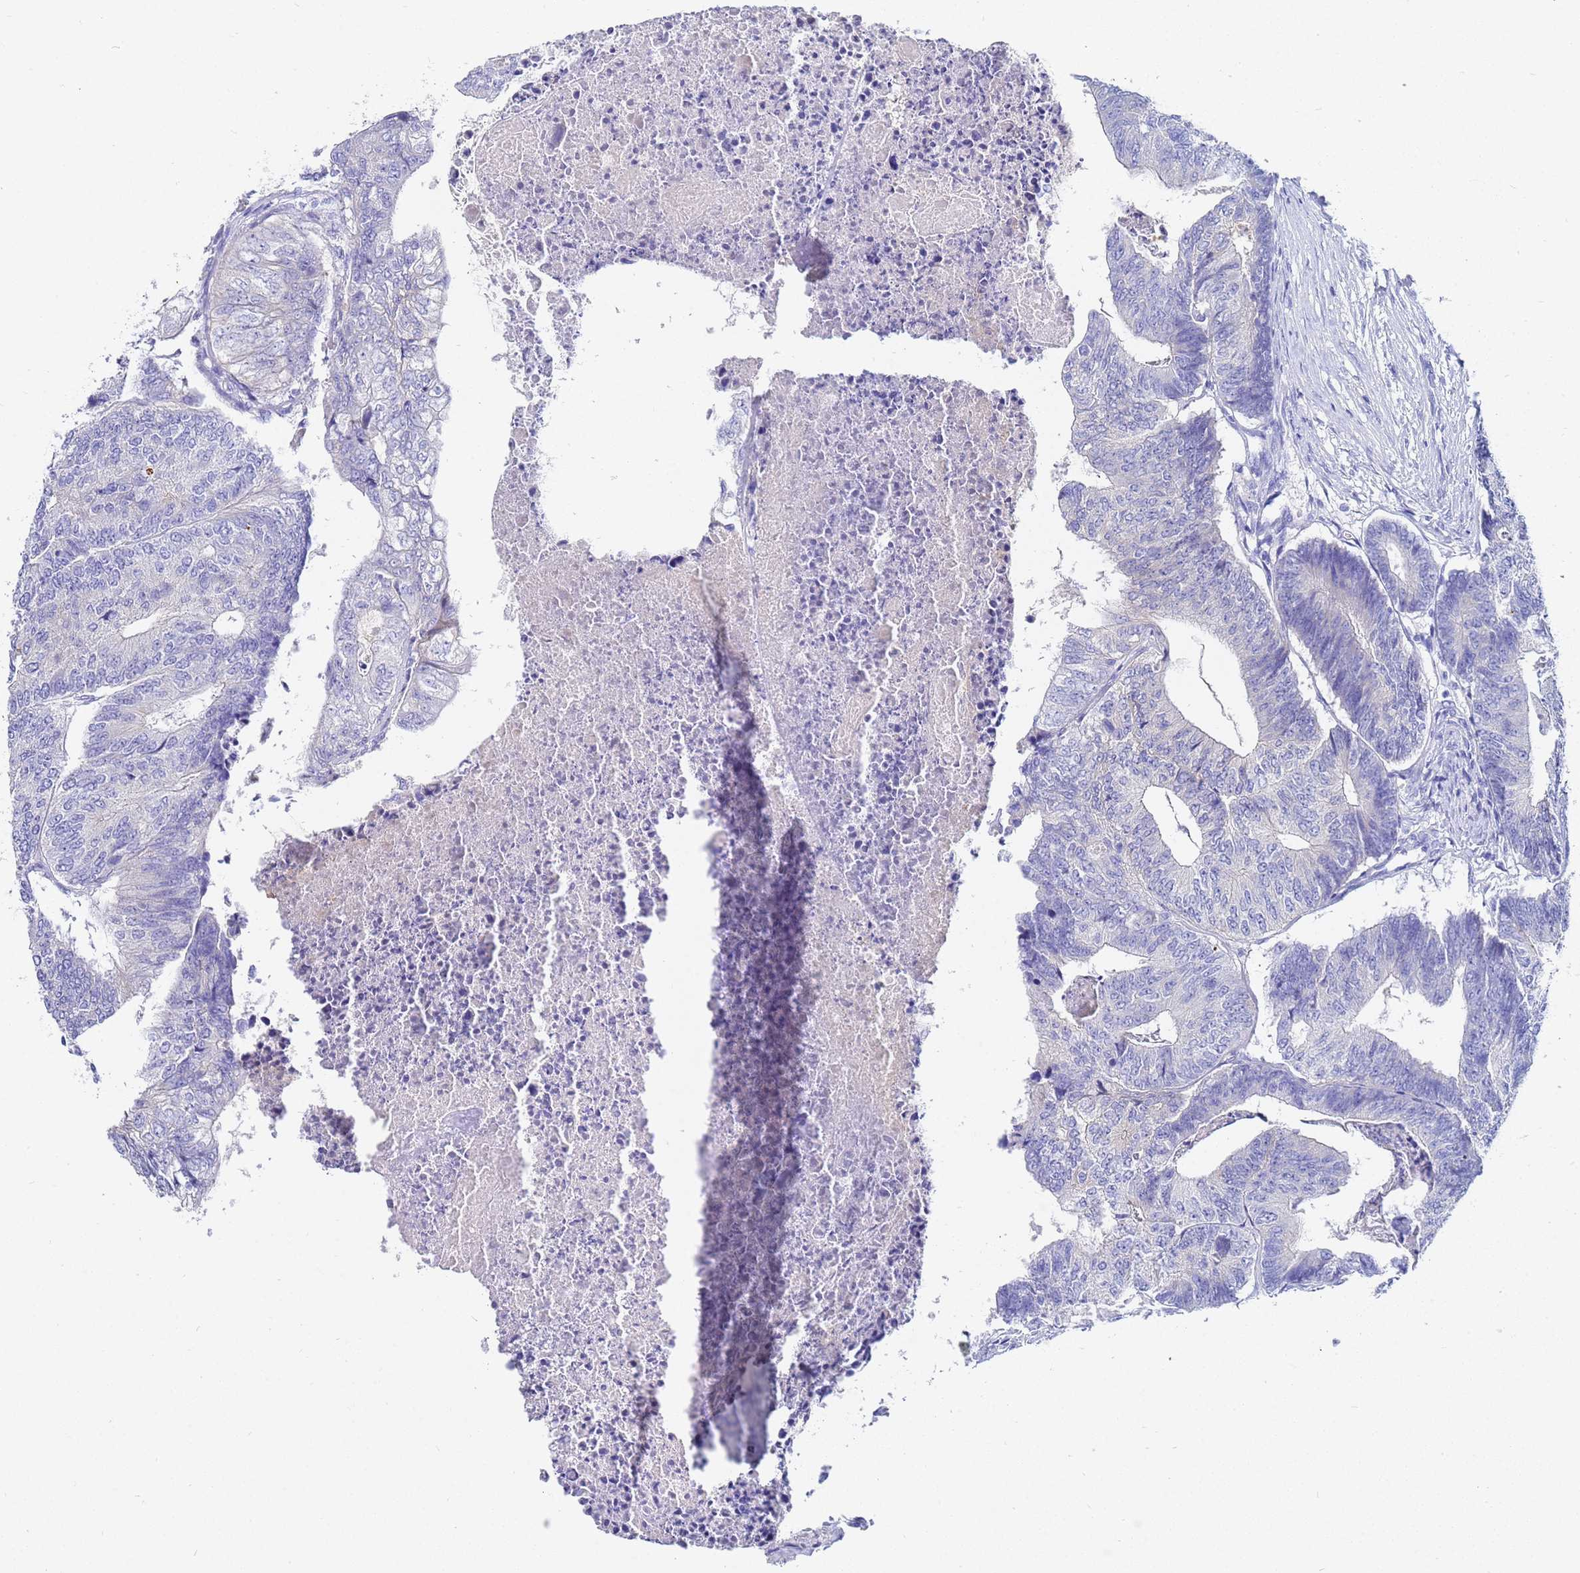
{"staining": {"intensity": "negative", "quantity": "none", "location": "none"}, "tissue": "colorectal cancer", "cell_type": "Tumor cells", "image_type": "cancer", "snomed": [{"axis": "morphology", "description": "Adenocarcinoma, NOS"}, {"axis": "topography", "description": "Colon"}], "caption": "Immunohistochemical staining of human colorectal adenocarcinoma exhibits no significant expression in tumor cells.", "gene": "C2orf72", "patient": {"sex": "female", "age": 67}}